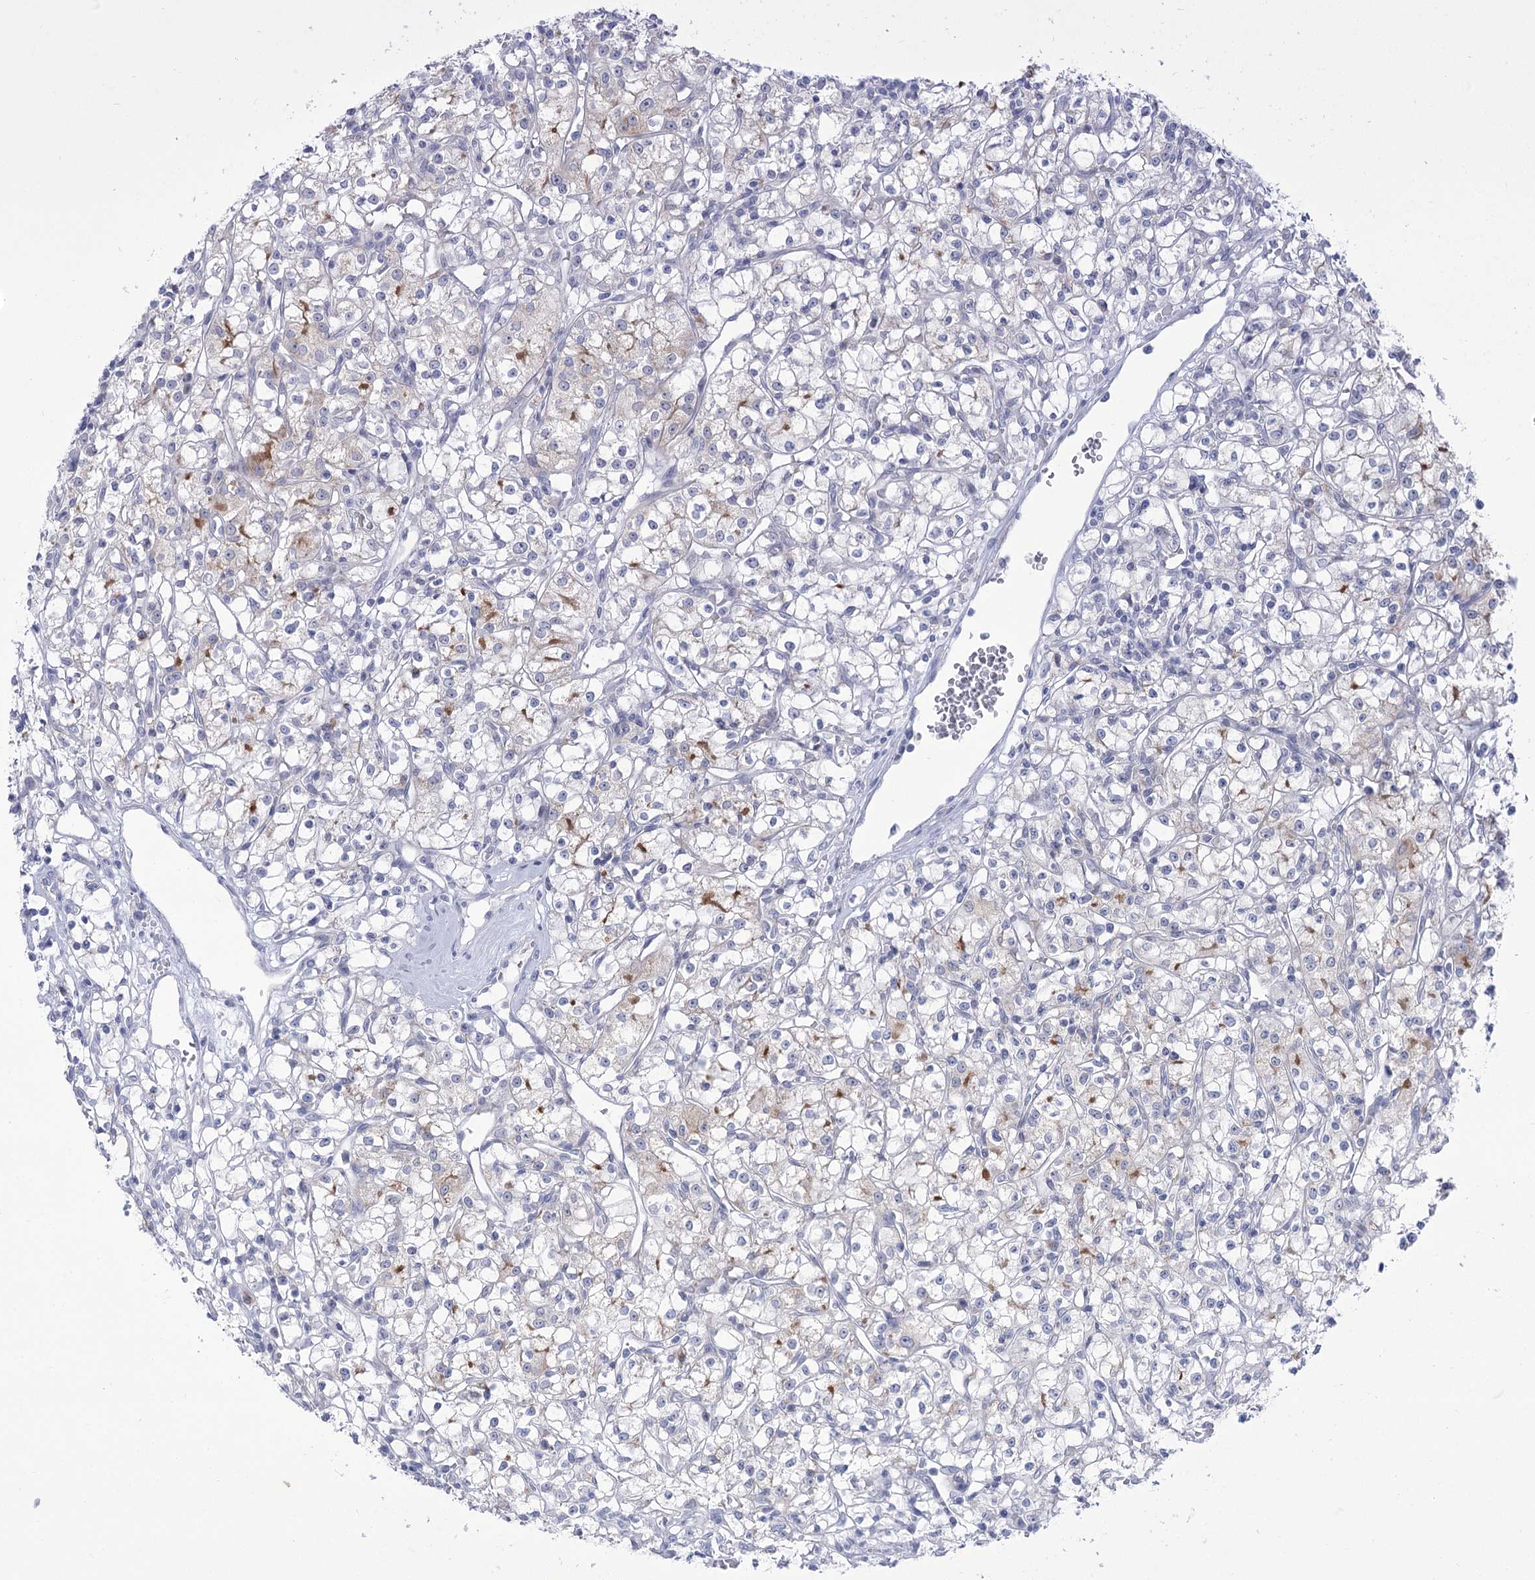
{"staining": {"intensity": "negative", "quantity": "none", "location": "none"}, "tissue": "renal cancer", "cell_type": "Tumor cells", "image_type": "cancer", "snomed": [{"axis": "morphology", "description": "Adenocarcinoma, NOS"}, {"axis": "topography", "description": "Kidney"}], "caption": "Immunohistochemistry micrograph of renal cancer (adenocarcinoma) stained for a protein (brown), which exhibits no positivity in tumor cells.", "gene": "BEND7", "patient": {"sex": "female", "age": 59}}